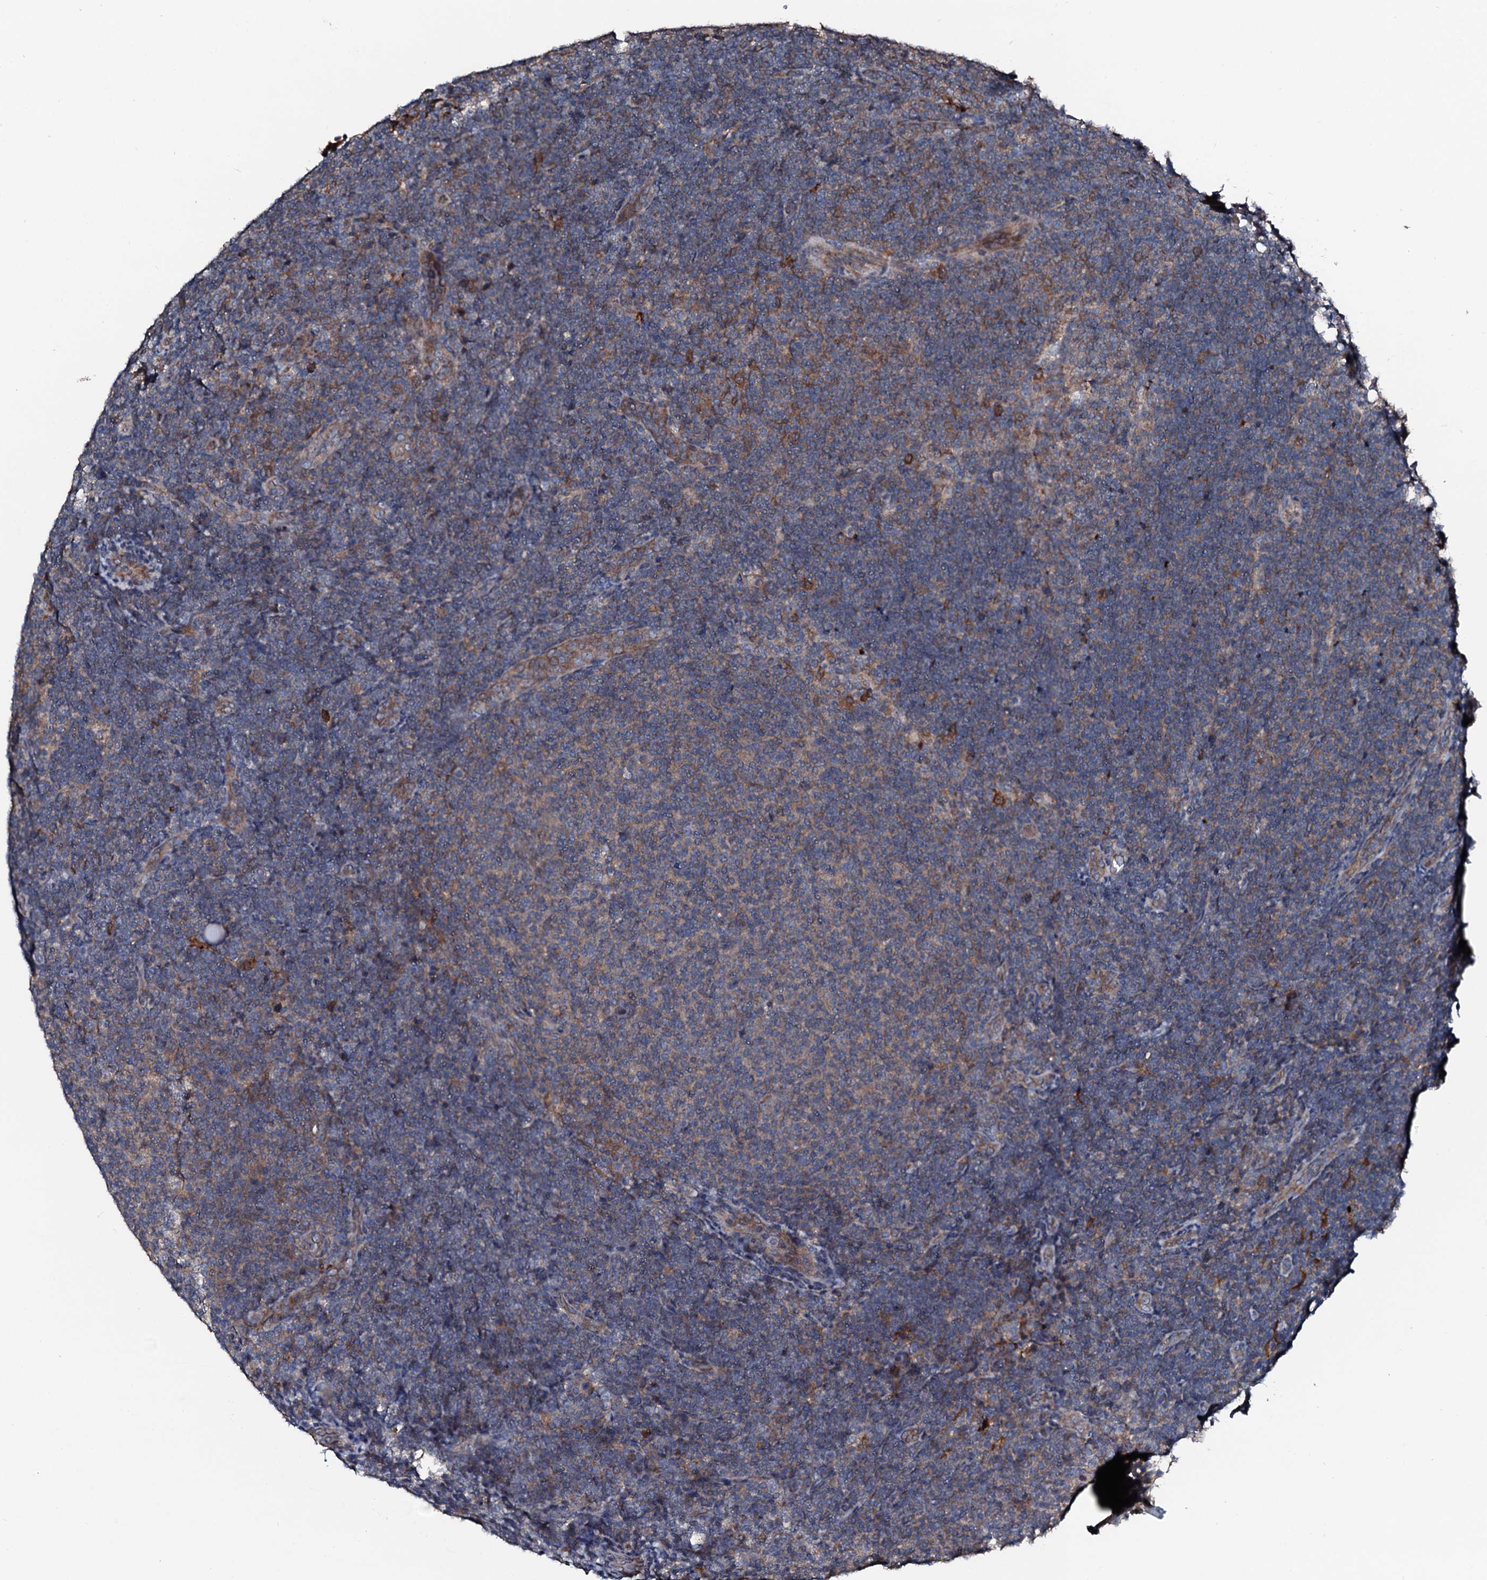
{"staining": {"intensity": "weak", "quantity": "25%-75%", "location": "cytoplasmic/membranous"}, "tissue": "lymphoma", "cell_type": "Tumor cells", "image_type": "cancer", "snomed": [{"axis": "morphology", "description": "Malignant lymphoma, non-Hodgkin's type, Low grade"}, {"axis": "topography", "description": "Lymph node"}], "caption": "The photomicrograph shows immunohistochemical staining of lymphoma. There is weak cytoplasmic/membranous expression is present in about 25%-75% of tumor cells.", "gene": "TRAFD1", "patient": {"sex": "male", "age": 66}}